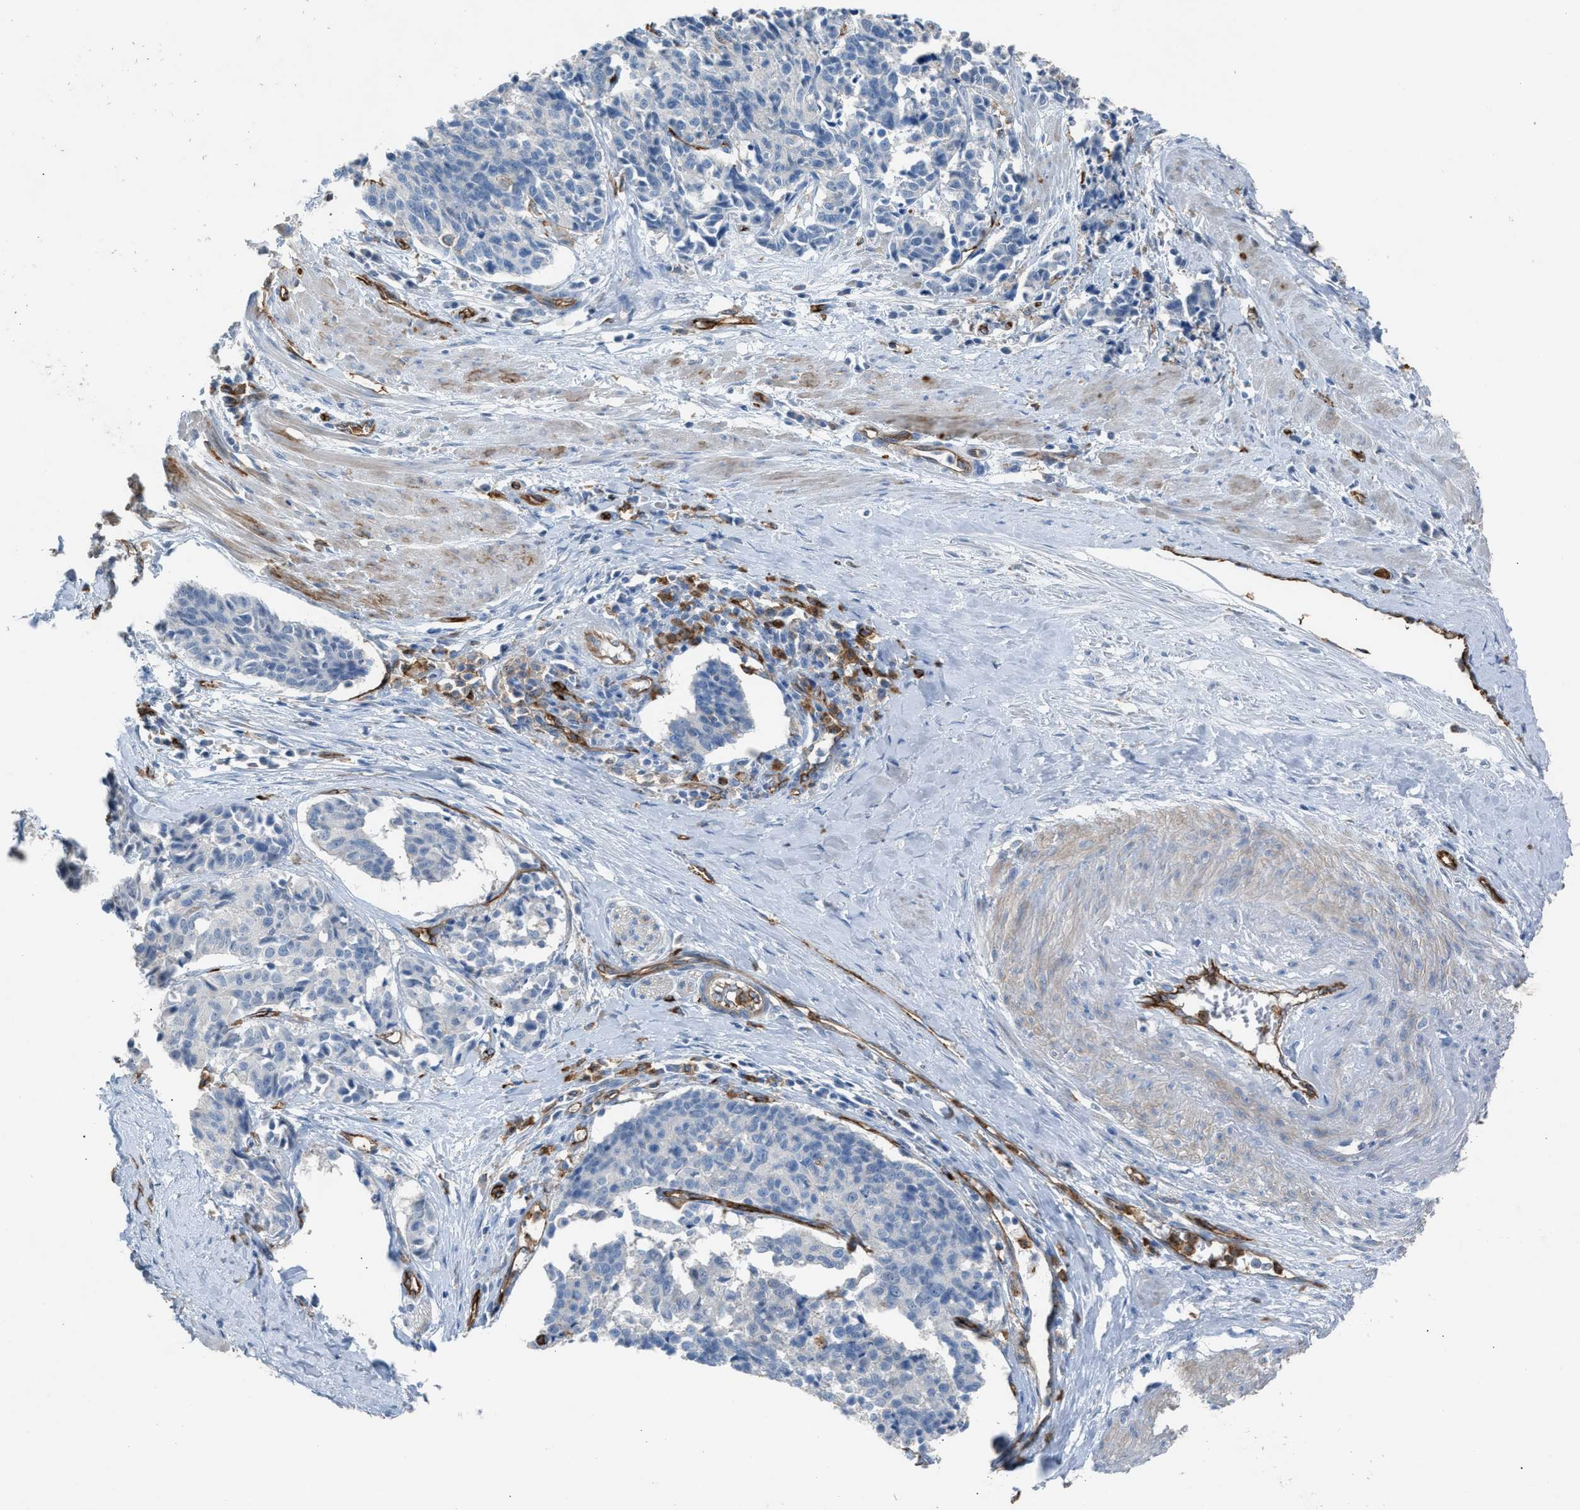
{"staining": {"intensity": "negative", "quantity": "none", "location": "none"}, "tissue": "cervical cancer", "cell_type": "Tumor cells", "image_type": "cancer", "snomed": [{"axis": "morphology", "description": "Normal tissue, NOS"}, {"axis": "morphology", "description": "Squamous cell carcinoma, NOS"}, {"axis": "topography", "description": "Cervix"}], "caption": "A histopathology image of cervical squamous cell carcinoma stained for a protein exhibits no brown staining in tumor cells. The staining is performed using DAB (3,3'-diaminobenzidine) brown chromogen with nuclei counter-stained in using hematoxylin.", "gene": "DYSF", "patient": {"sex": "female", "age": 35}}